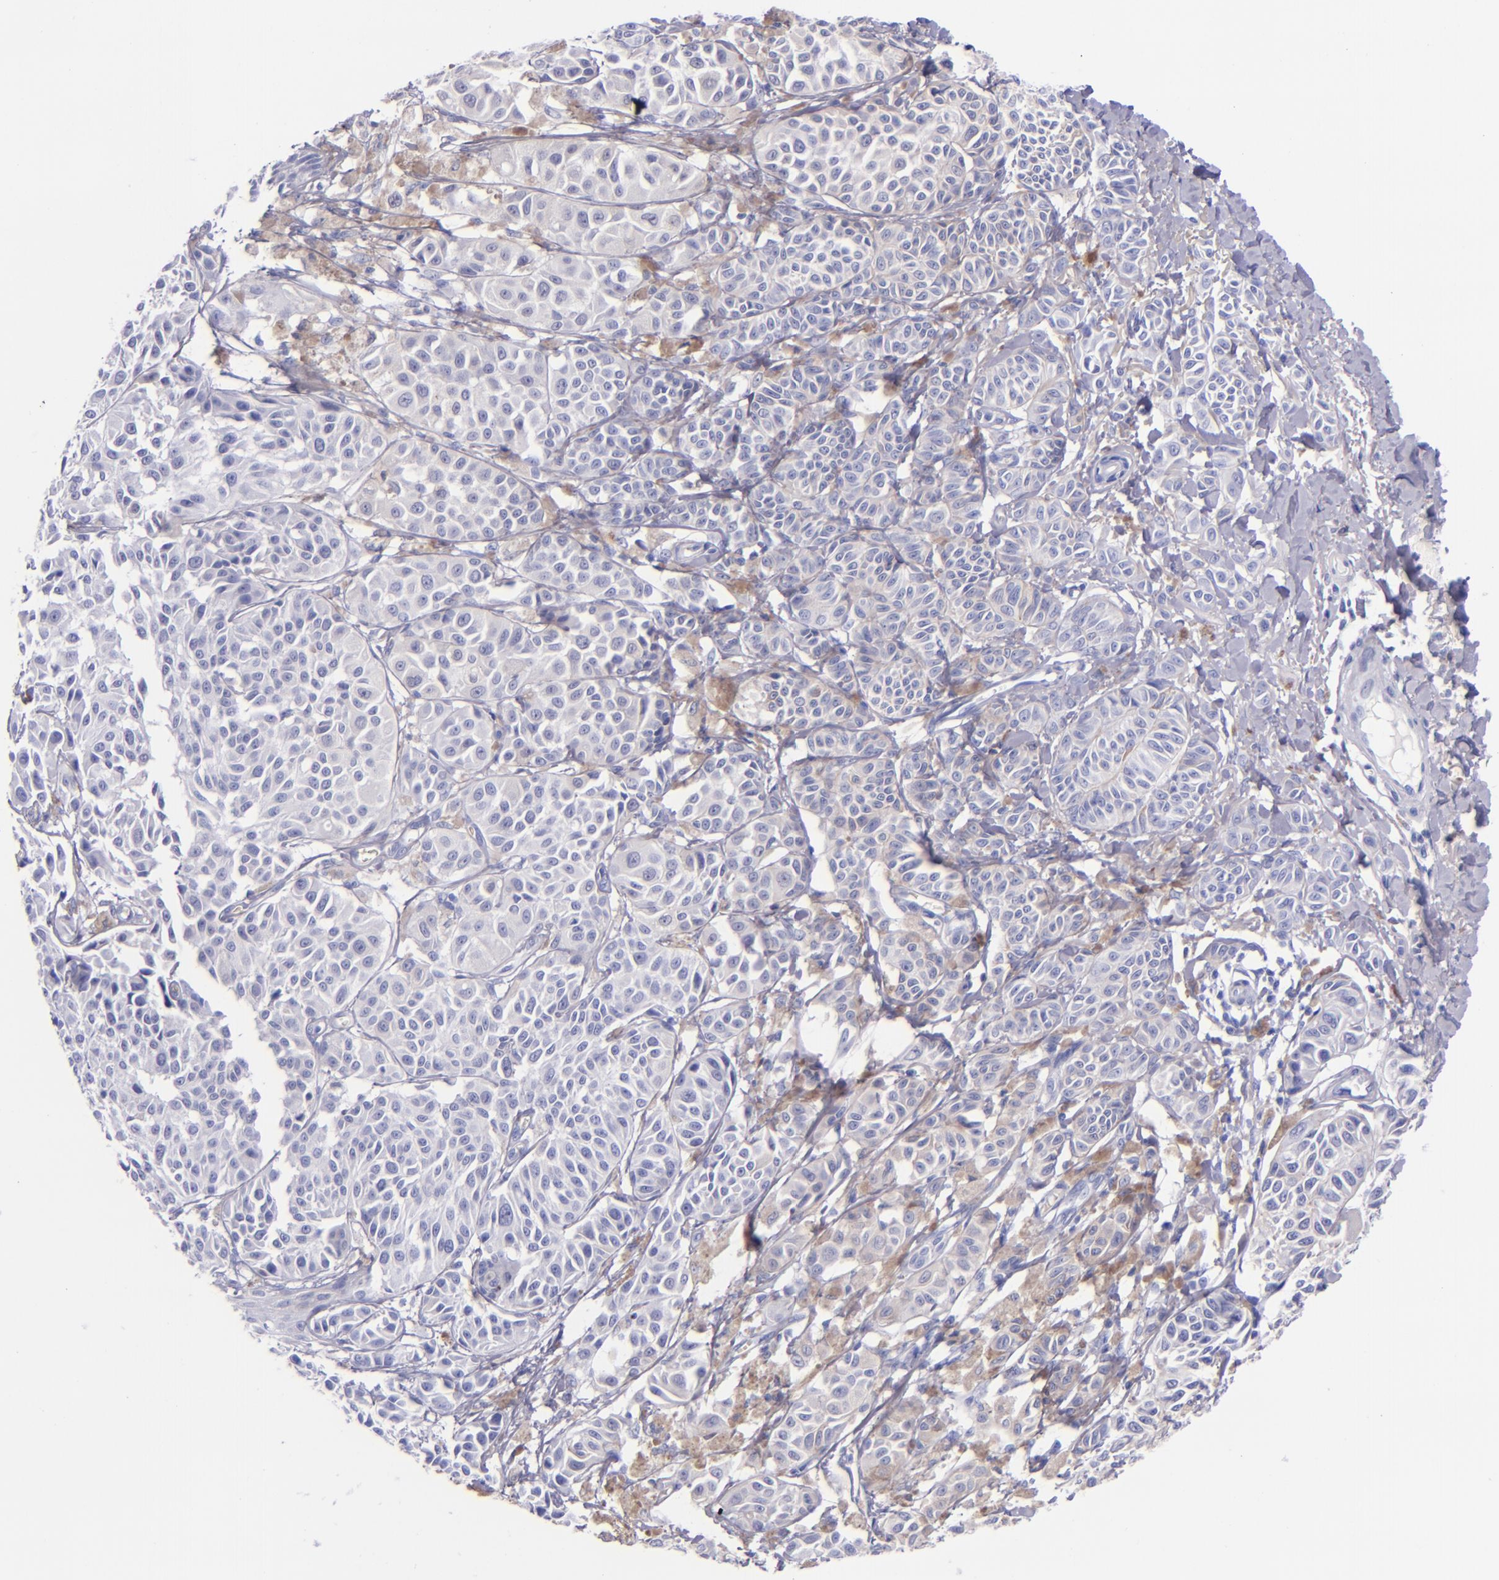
{"staining": {"intensity": "negative", "quantity": "none", "location": "none"}, "tissue": "melanoma", "cell_type": "Tumor cells", "image_type": "cancer", "snomed": [{"axis": "morphology", "description": "Malignant melanoma, NOS"}, {"axis": "topography", "description": "Skin"}], "caption": "An immunohistochemistry (IHC) histopathology image of melanoma is shown. There is no staining in tumor cells of melanoma. (DAB IHC, high magnification).", "gene": "LAG3", "patient": {"sex": "male", "age": 76}}